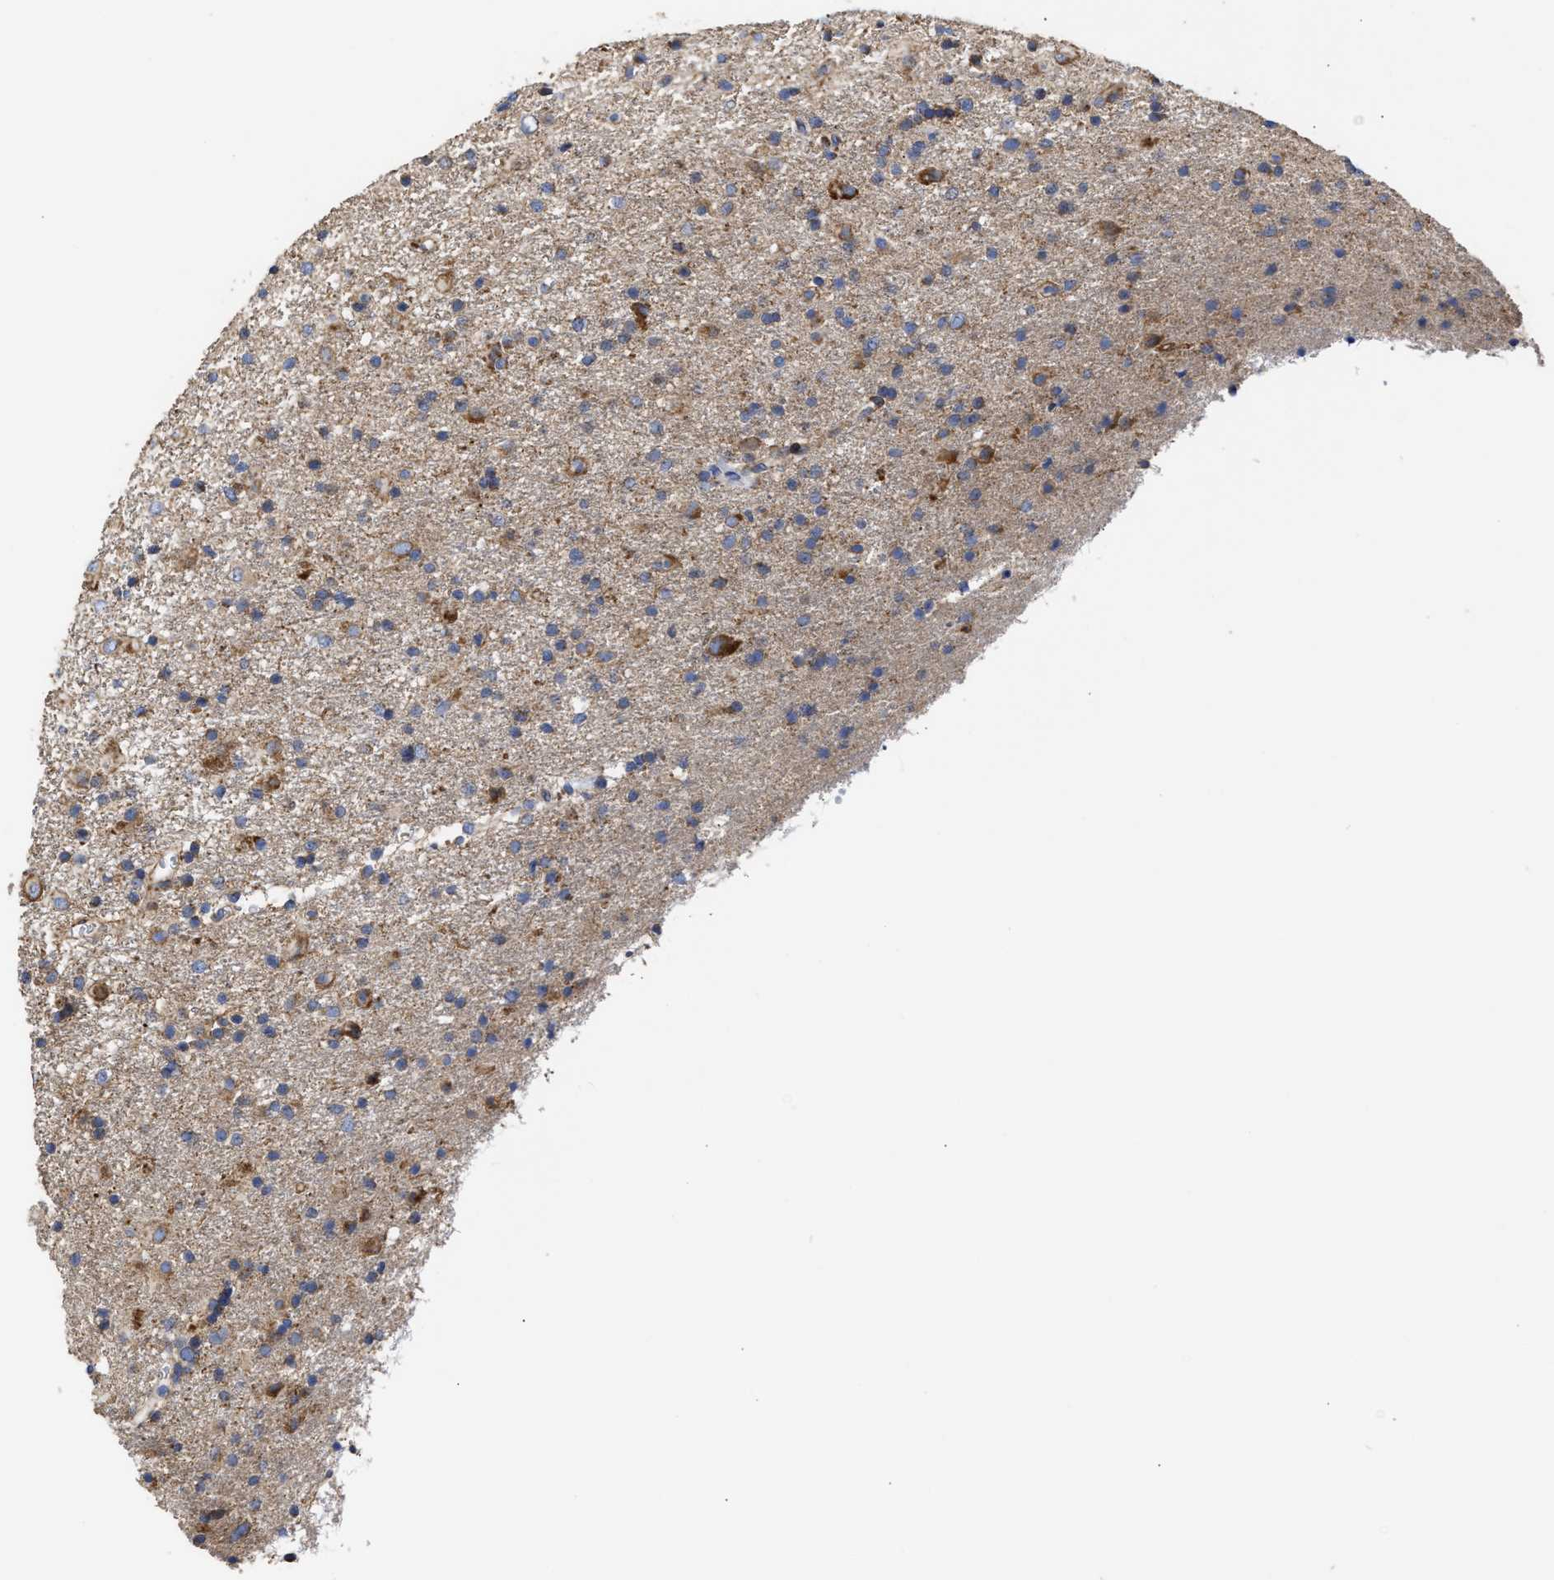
{"staining": {"intensity": "weak", "quantity": "25%-75%", "location": "cytoplasmic/membranous"}, "tissue": "glioma", "cell_type": "Tumor cells", "image_type": "cancer", "snomed": [{"axis": "morphology", "description": "Glioma, malignant, Low grade"}, {"axis": "topography", "description": "Brain"}], "caption": "Weak cytoplasmic/membranous positivity is appreciated in about 25%-75% of tumor cells in glioma.", "gene": "MALSU1", "patient": {"sex": "male", "age": 65}}